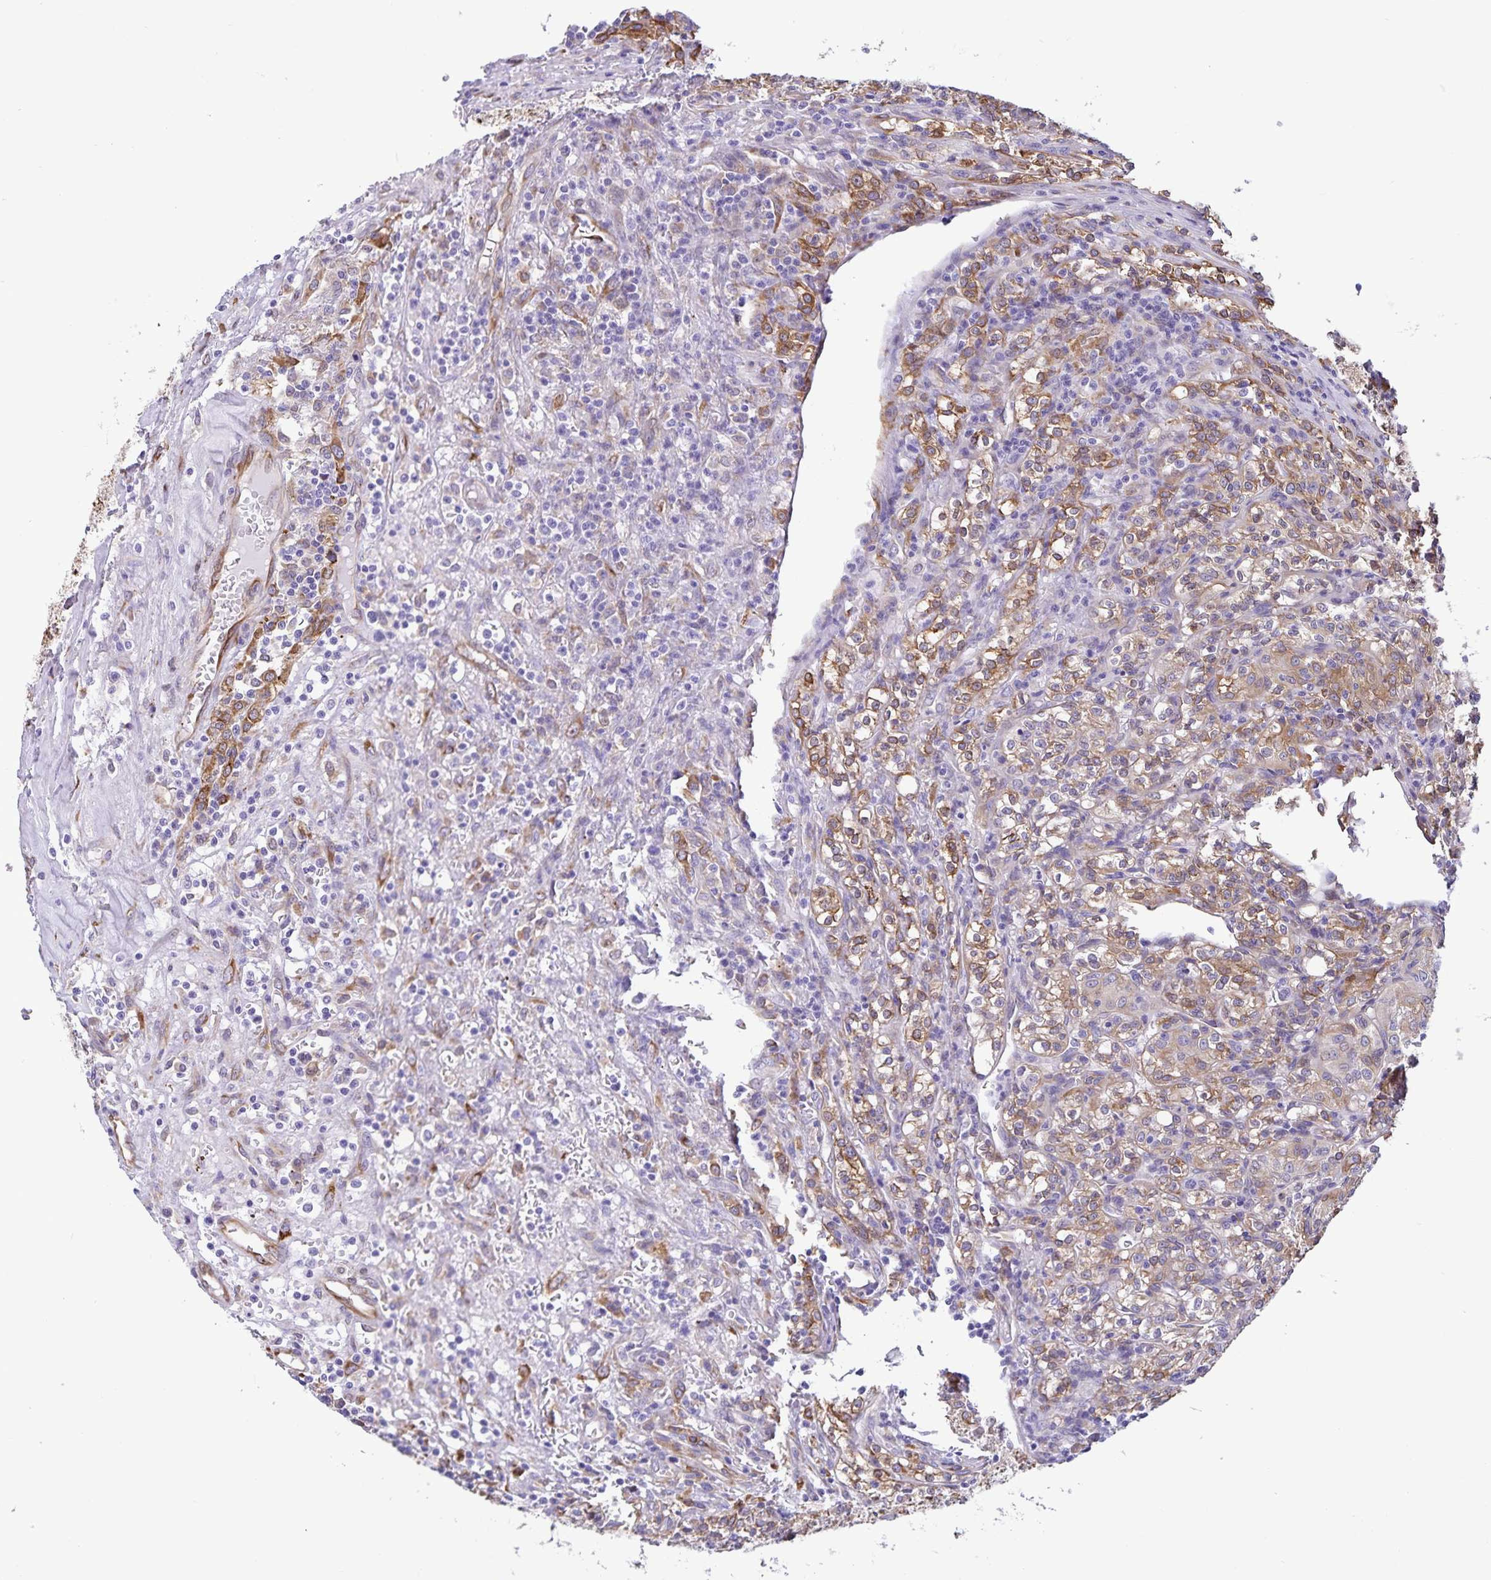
{"staining": {"intensity": "moderate", "quantity": ">75%", "location": "cytoplasmic/membranous"}, "tissue": "renal cancer", "cell_type": "Tumor cells", "image_type": "cancer", "snomed": [{"axis": "morphology", "description": "Adenocarcinoma, NOS"}, {"axis": "topography", "description": "Kidney"}], "caption": "Renal cancer (adenocarcinoma) stained with a protein marker exhibits moderate staining in tumor cells.", "gene": "RCN1", "patient": {"sex": "male", "age": 36}}